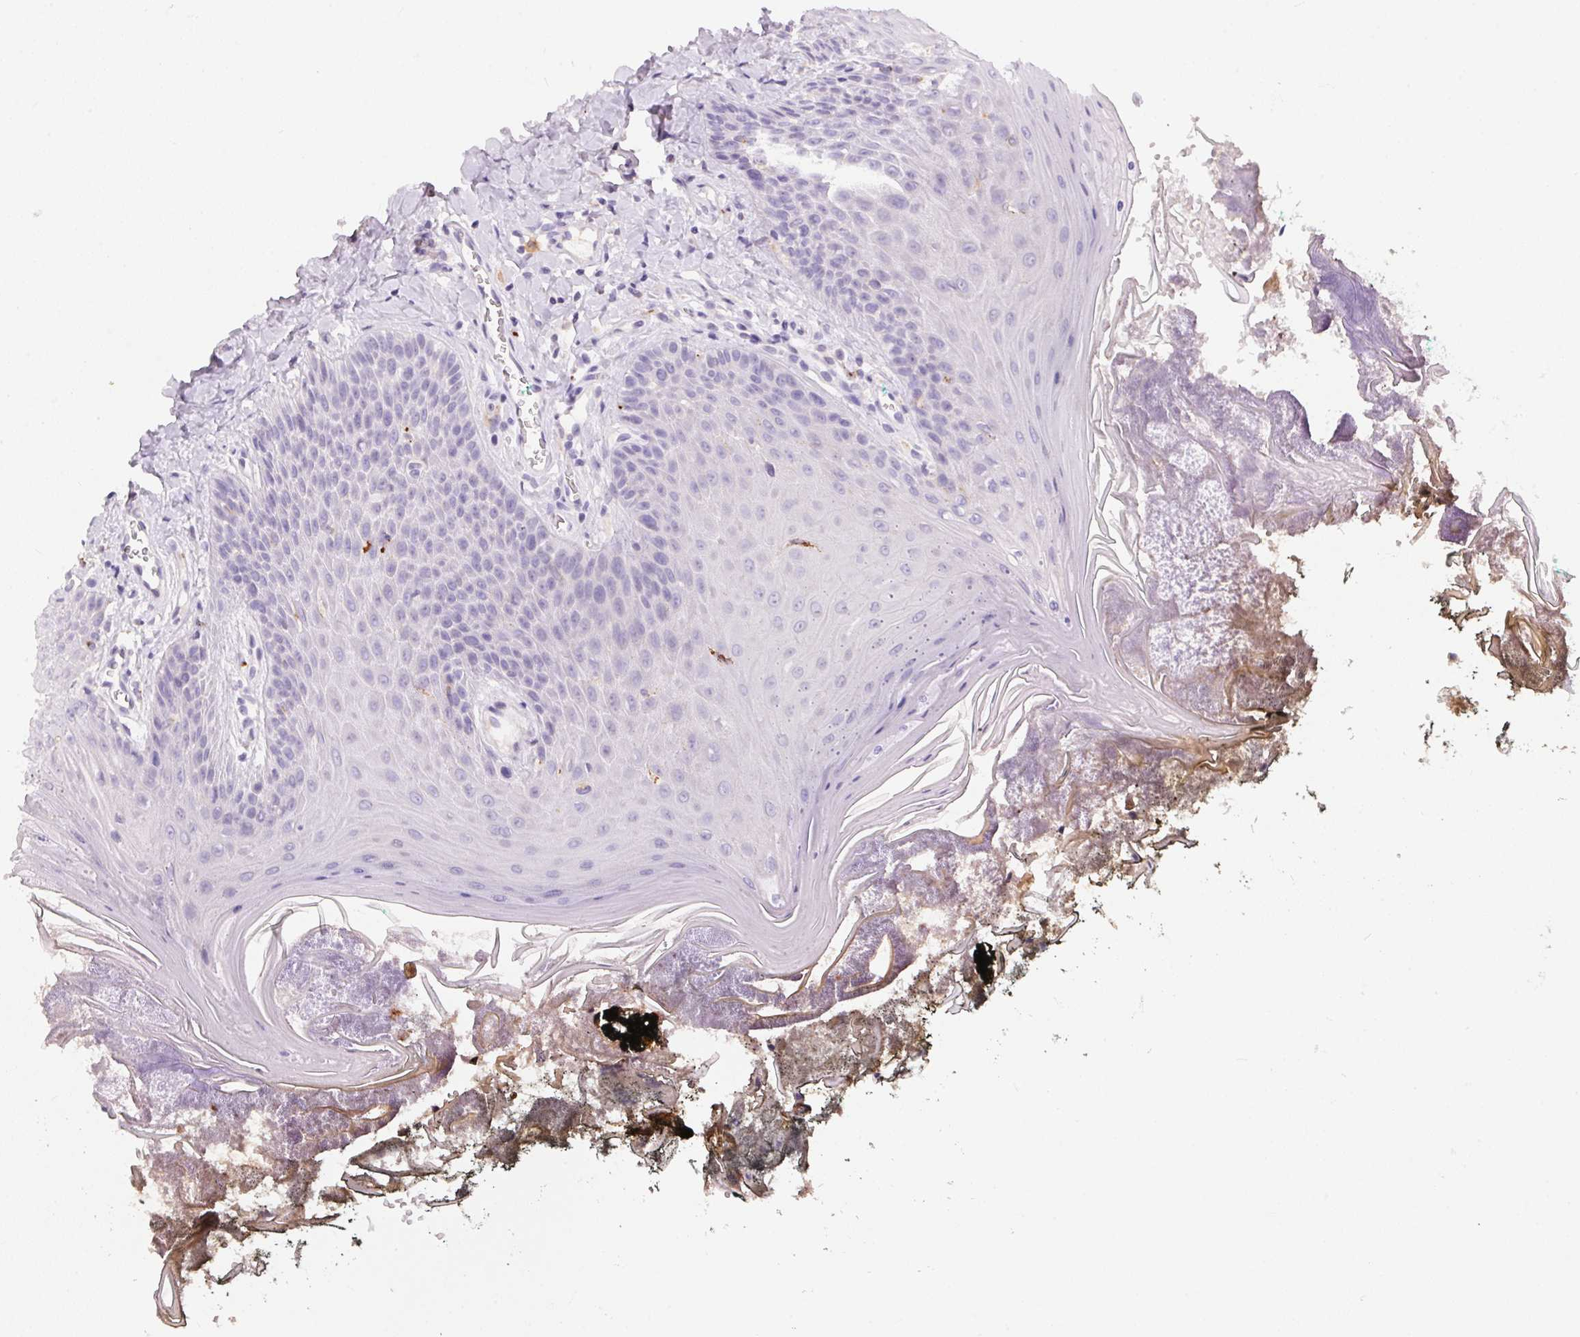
{"staining": {"intensity": "negative", "quantity": "none", "location": "none"}, "tissue": "oral mucosa", "cell_type": "Squamous epithelial cells", "image_type": "normal", "snomed": [{"axis": "morphology", "description": "Normal tissue, NOS"}, {"axis": "topography", "description": "Oral tissue"}], "caption": "This histopathology image is of benign oral mucosa stained with immunohistochemistry (IHC) to label a protein in brown with the nuclei are counter-stained blue. There is no expression in squamous epithelial cells. The staining was performed using DAB (3,3'-diaminobenzidine) to visualize the protein expression in brown, while the nuclei were stained in blue with hematoxylin (Magnification: 20x).", "gene": "PNLIPRP3", "patient": {"sex": "male", "age": 9}}